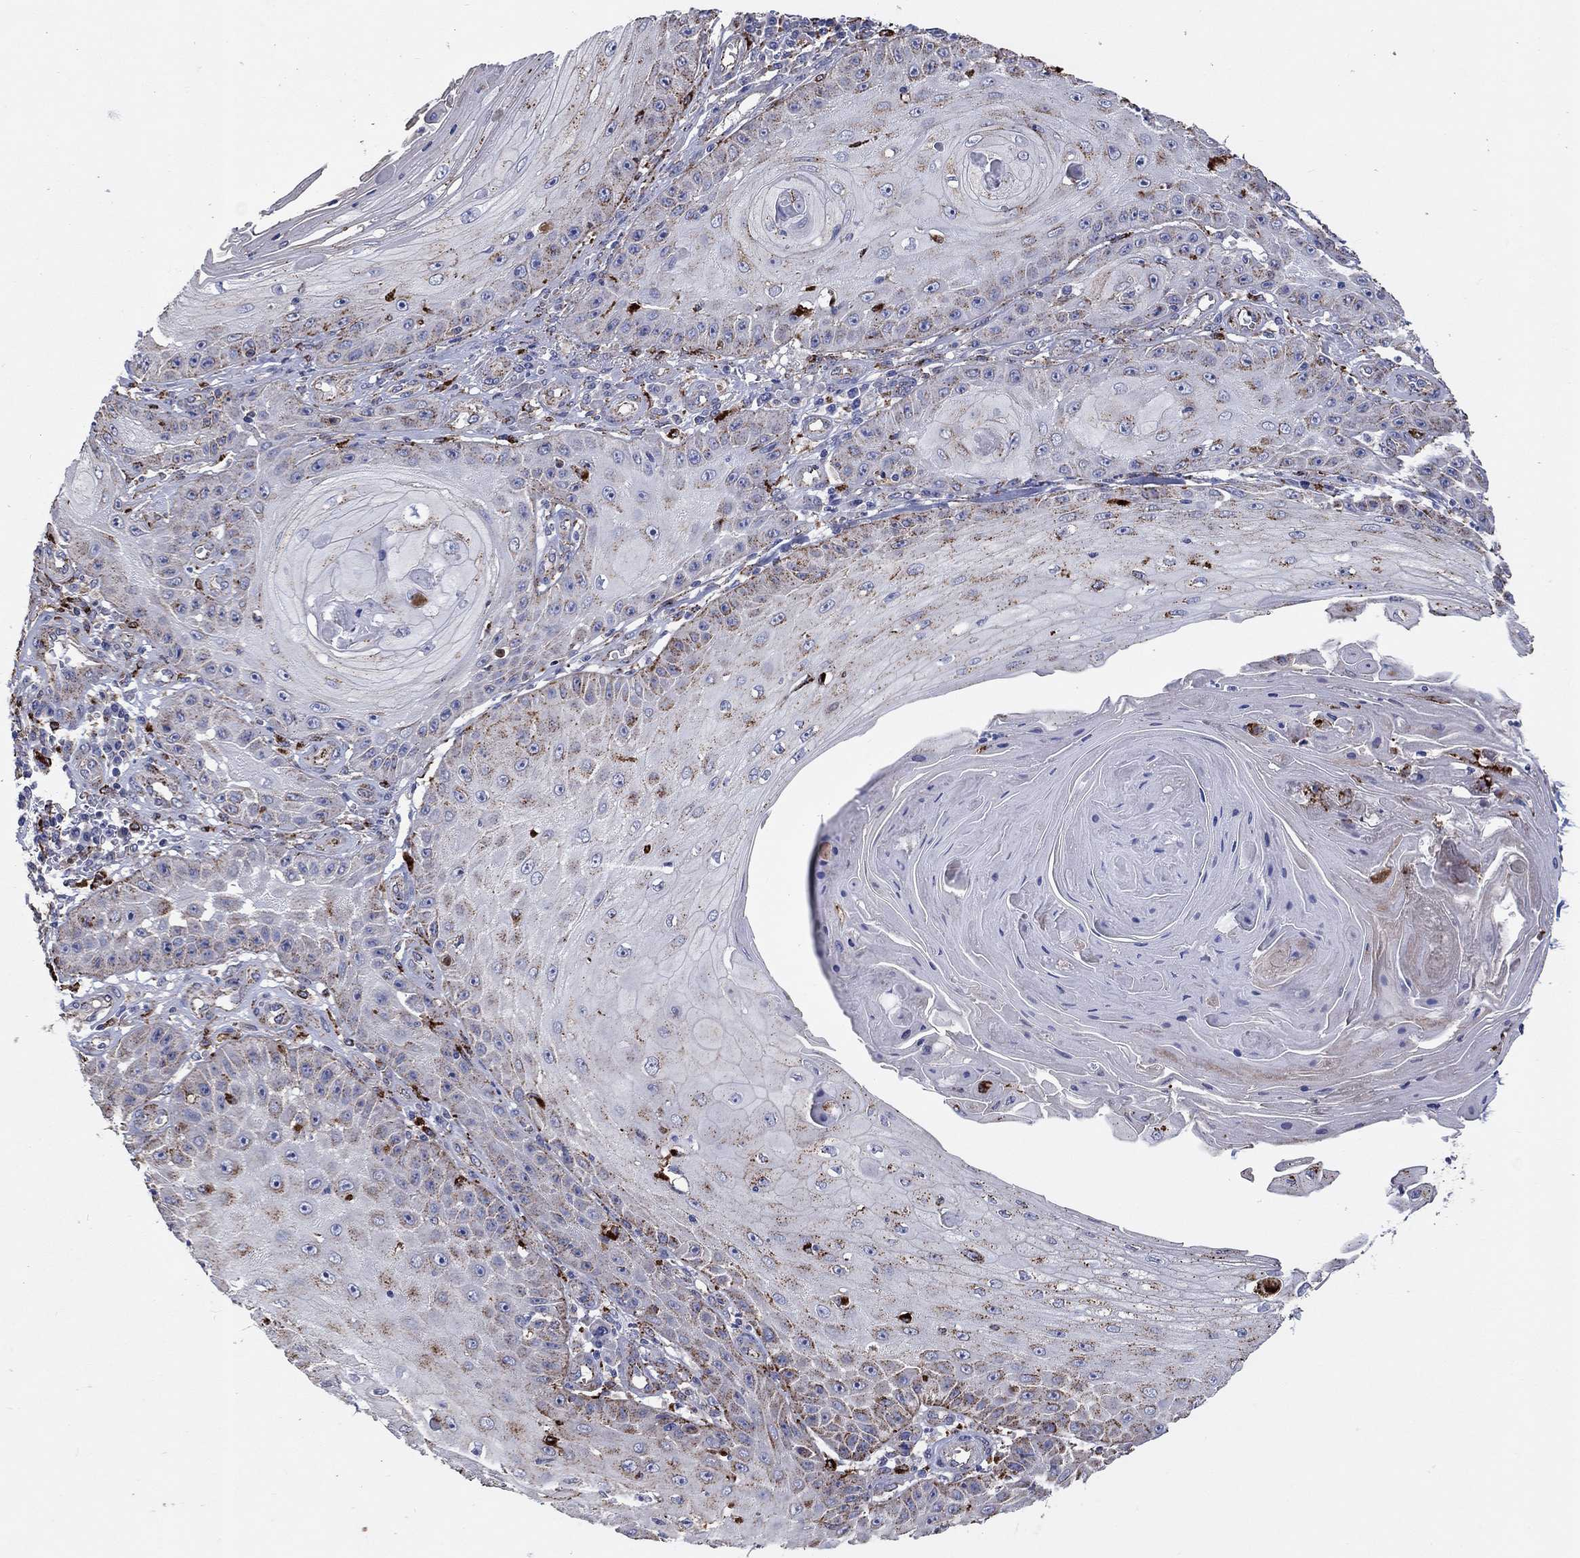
{"staining": {"intensity": "moderate", "quantity": "<25%", "location": "cytoplasmic/membranous"}, "tissue": "skin cancer", "cell_type": "Tumor cells", "image_type": "cancer", "snomed": [{"axis": "morphology", "description": "Squamous cell carcinoma, NOS"}, {"axis": "topography", "description": "Skin"}], "caption": "Protein analysis of skin cancer (squamous cell carcinoma) tissue displays moderate cytoplasmic/membranous positivity in approximately <25% of tumor cells. The protein of interest is shown in brown color, while the nuclei are stained blue.", "gene": "CTSB", "patient": {"sex": "male", "age": 70}}